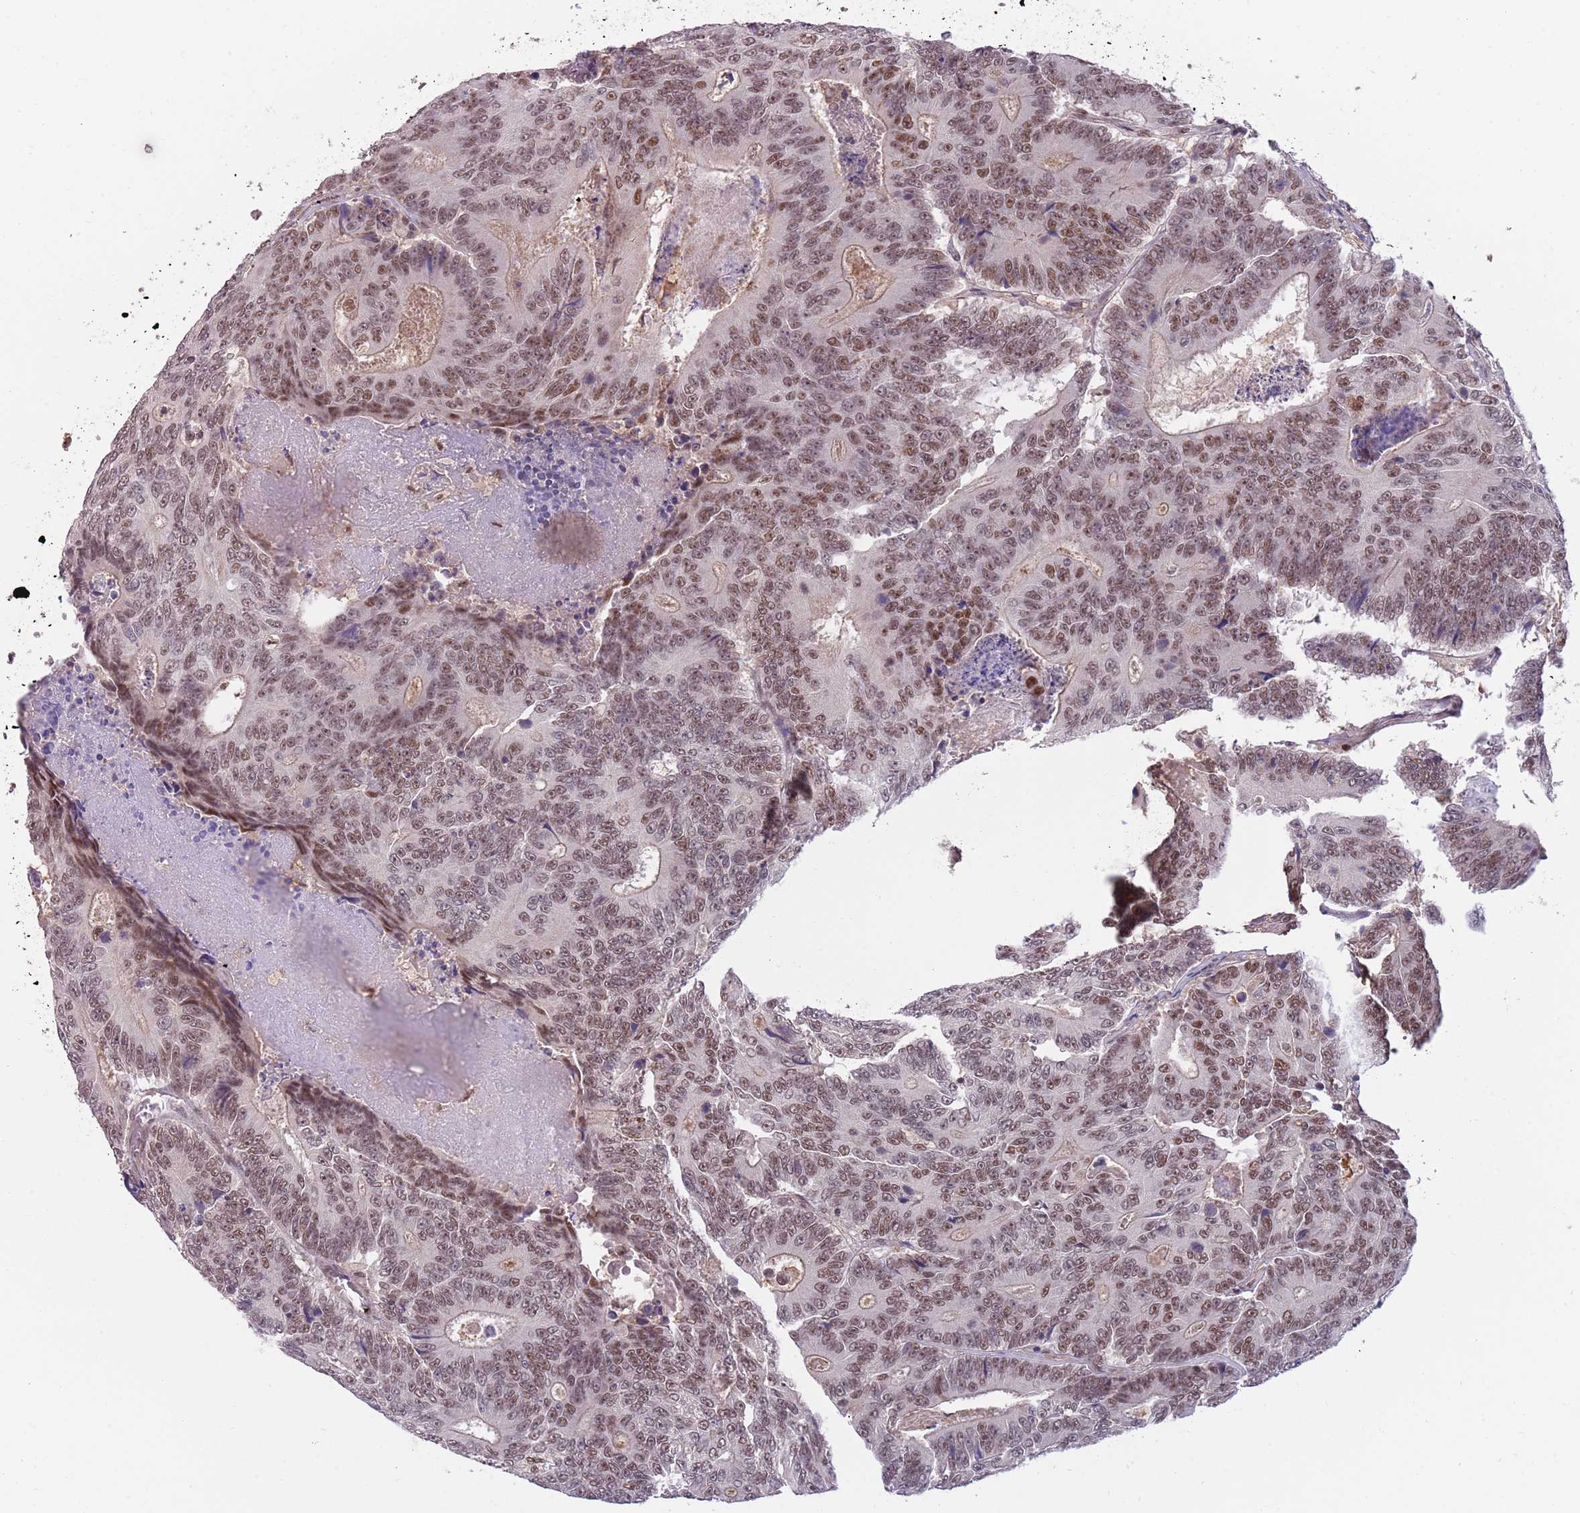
{"staining": {"intensity": "moderate", "quantity": ">75%", "location": "cytoplasmic/membranous"}, "tissue": "colorectal cancer", "cell_type": "Tumor cells", "image_type": "cancer", "snomed": [{"axis": "morphology", "description": "Adenocarcinoma, NOS"}, {"axis": "topography", "description": "Colon"}], "caption": "This is an image of IHC staining of colorectal cancer (adenocarcinoma), which shows moderate positivity in the cytoplasmic/membranous of tumor cells.", "gene": "ZBTB7A", "patient": {"sex": "male", "age": 83}}